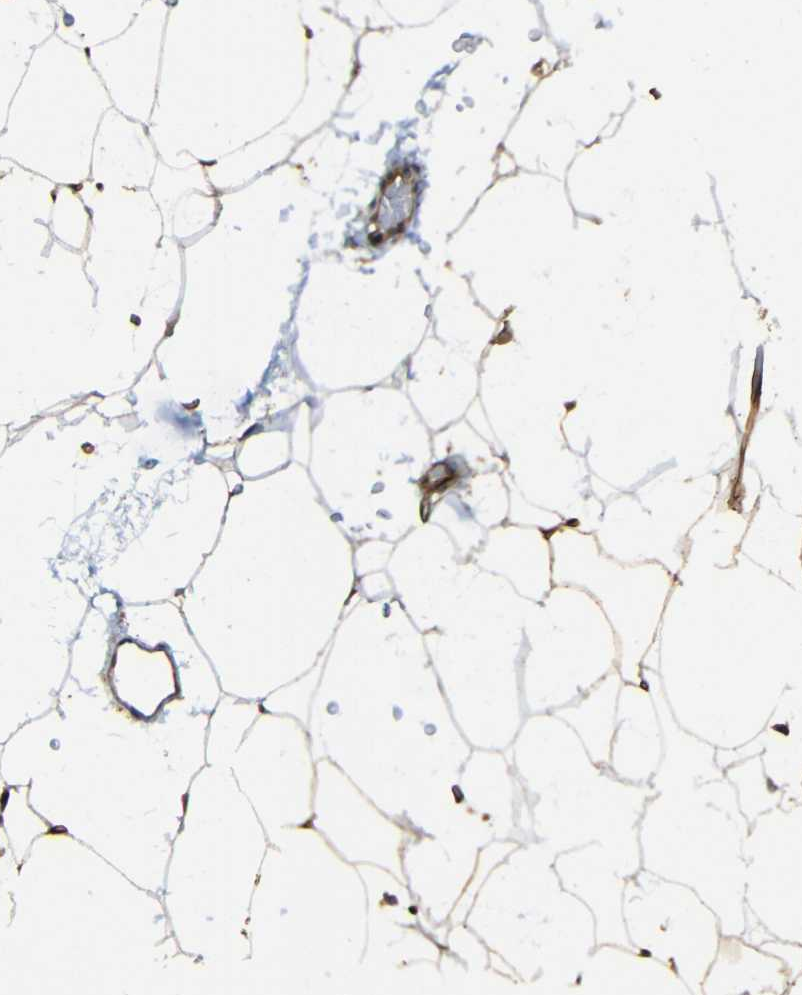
{"staining": {"intensity": "weak", "quantity": ">75%", "location": "cytoplasmic/membranous"}, "tissue": "adipose tissue", "cell_type": "Adipocytes", "image_type": "normal", "snomed": [{"axis": "morphology", "description": "Normal tissue, NOS"}, {"axis": "topography", "description": "Breast"}, {"axis": "topography", "description": "Soft tissue"}], "caption": "DAB (3,3'-diaminobenzidine) immunohistochemical staining of normal adipose tissue shows weak cytoplasmic/membranous protein staining in approximately >75% of adipocytes. (DAB IHC with brightfield microscopy, high magnification).", "gene": "LGR5", "patient": {"sex": "female", "age": 75}}